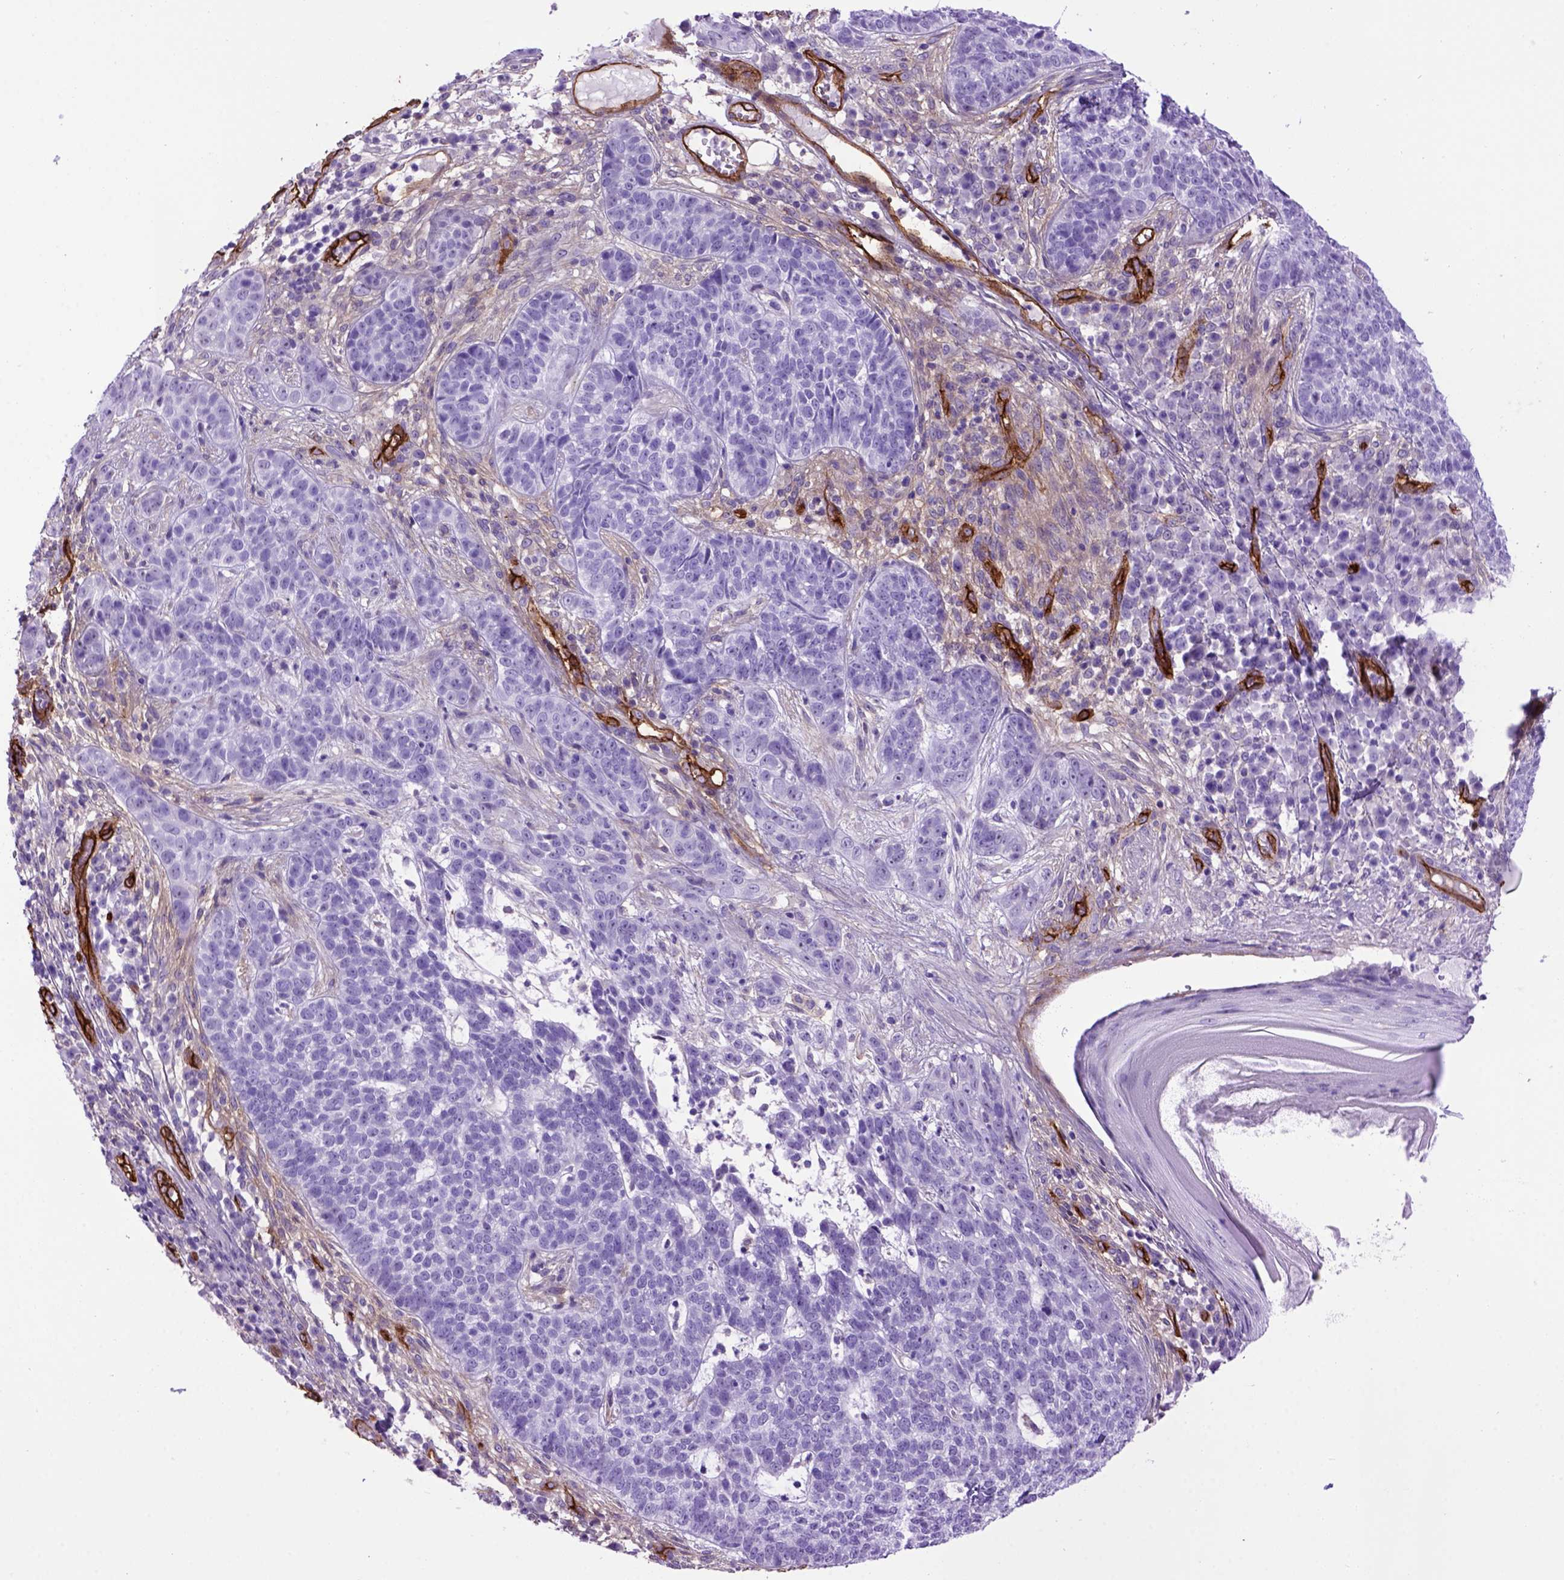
{"staining": {"intensity": "negative", "quantity": "none", "location": "none"}, "tissue": "skin cancer", "cell_type": "Tumor cells", "image_type": "cancer", "snomed": [{"axis": "morphology", "description": "Basal cell carcinoma"}, {"axis": "topography", "description": "Skin"}], "caption": "Tumor cells show no significant expression in basal cell carcinoma (skin).", "gene": "ENG", "patient": {"sex": "female", "age": 69}}